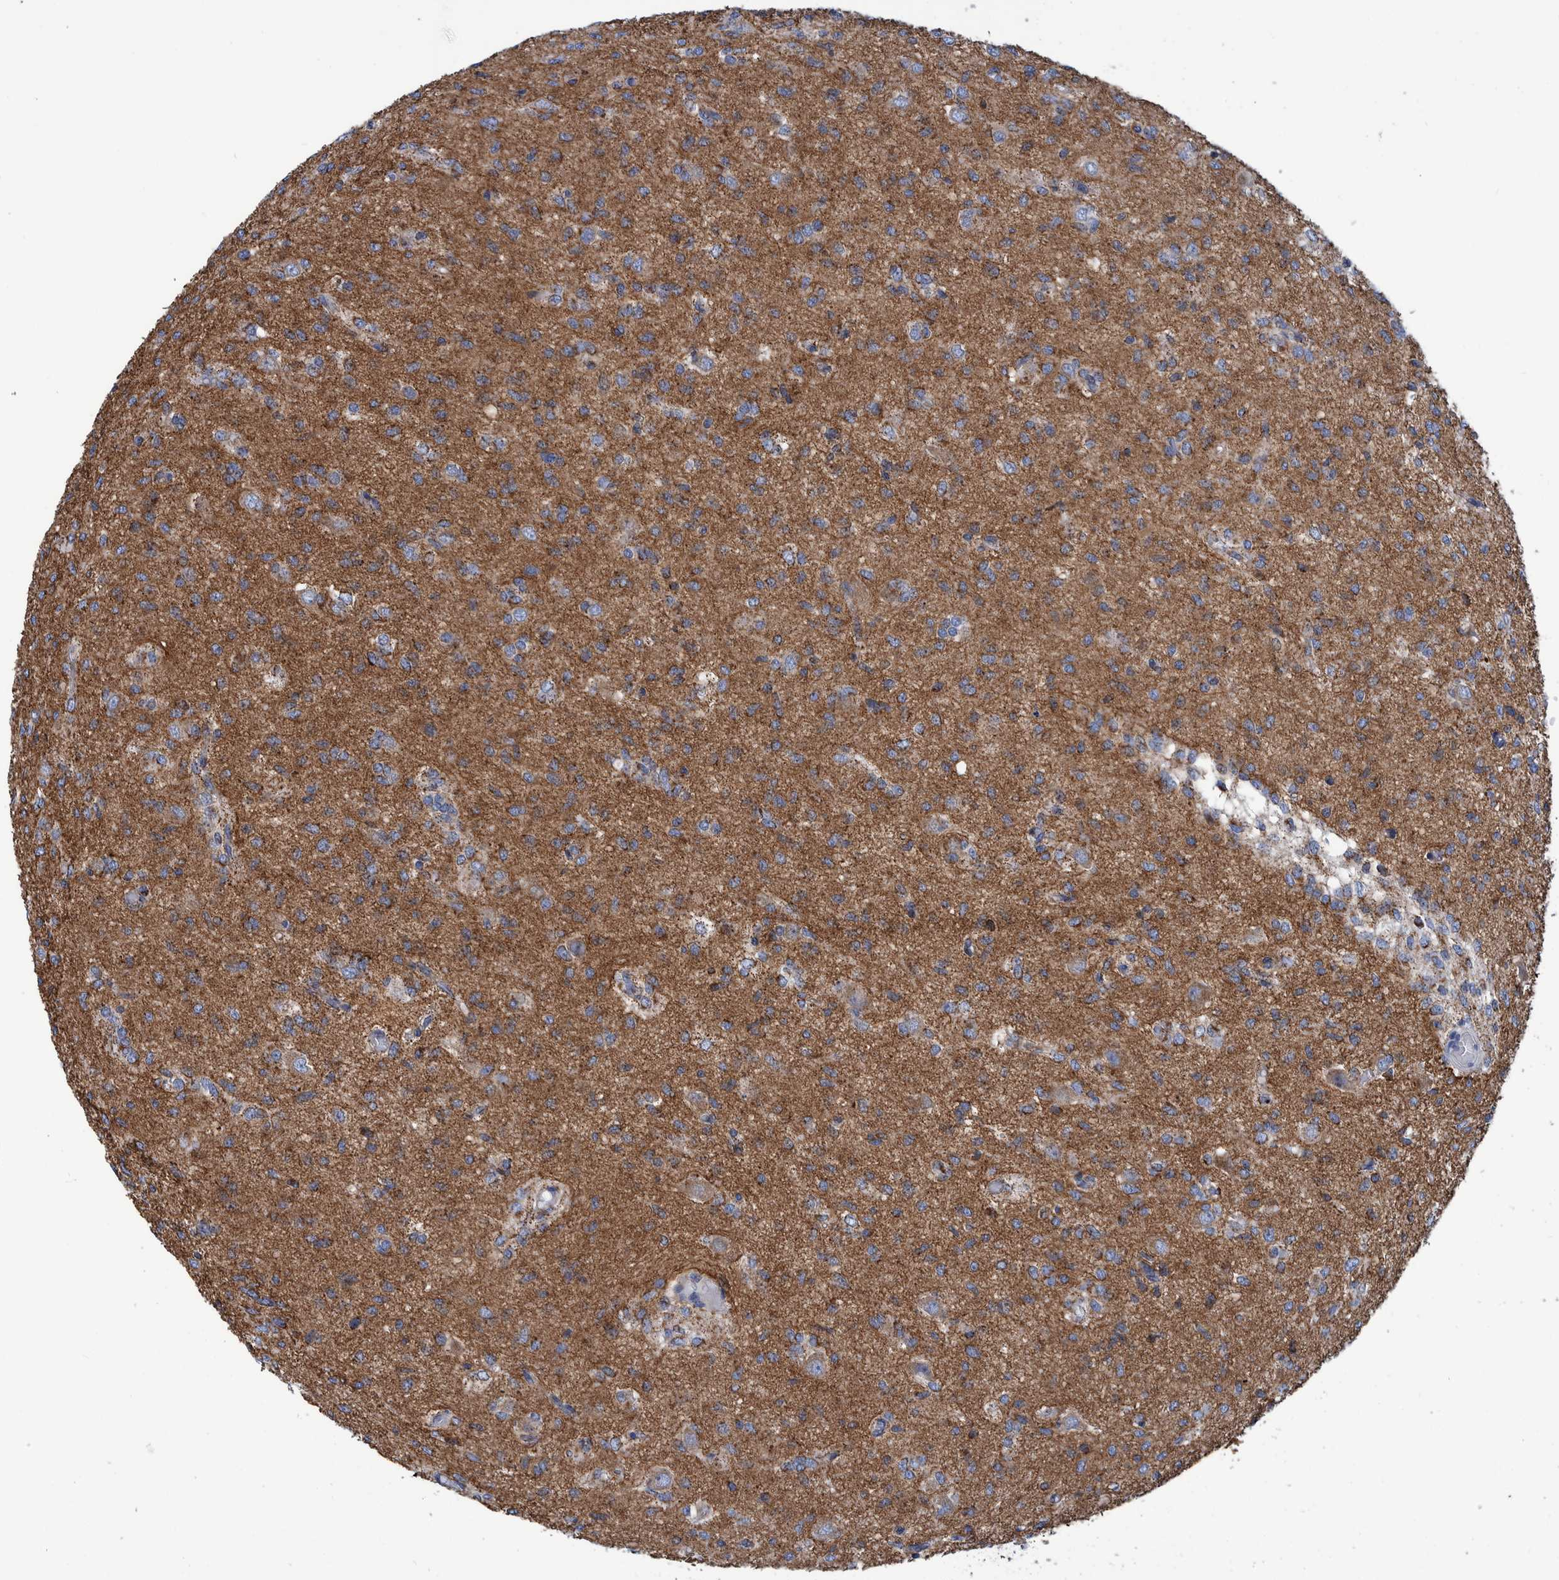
{"staining": {"intensity": "weak", "quantity": ">75%", "location": "cytoplasmic/membranous"}, "tissue": "glioma", "cell_type": "Tumor cells", "image_type": "cancer", "snomed": [{"axis": "morphology", "description": "Glioma, malignant, High grade"}, {"axis": "topography", "description": "Brain"}], "caption": "Tumor cells show low levels of weak cytoplasmic/membranous expression in approximately >75% of cells in glioma.", "gene": "BZW2", "patient": {"sex": "female", "age": 59}}